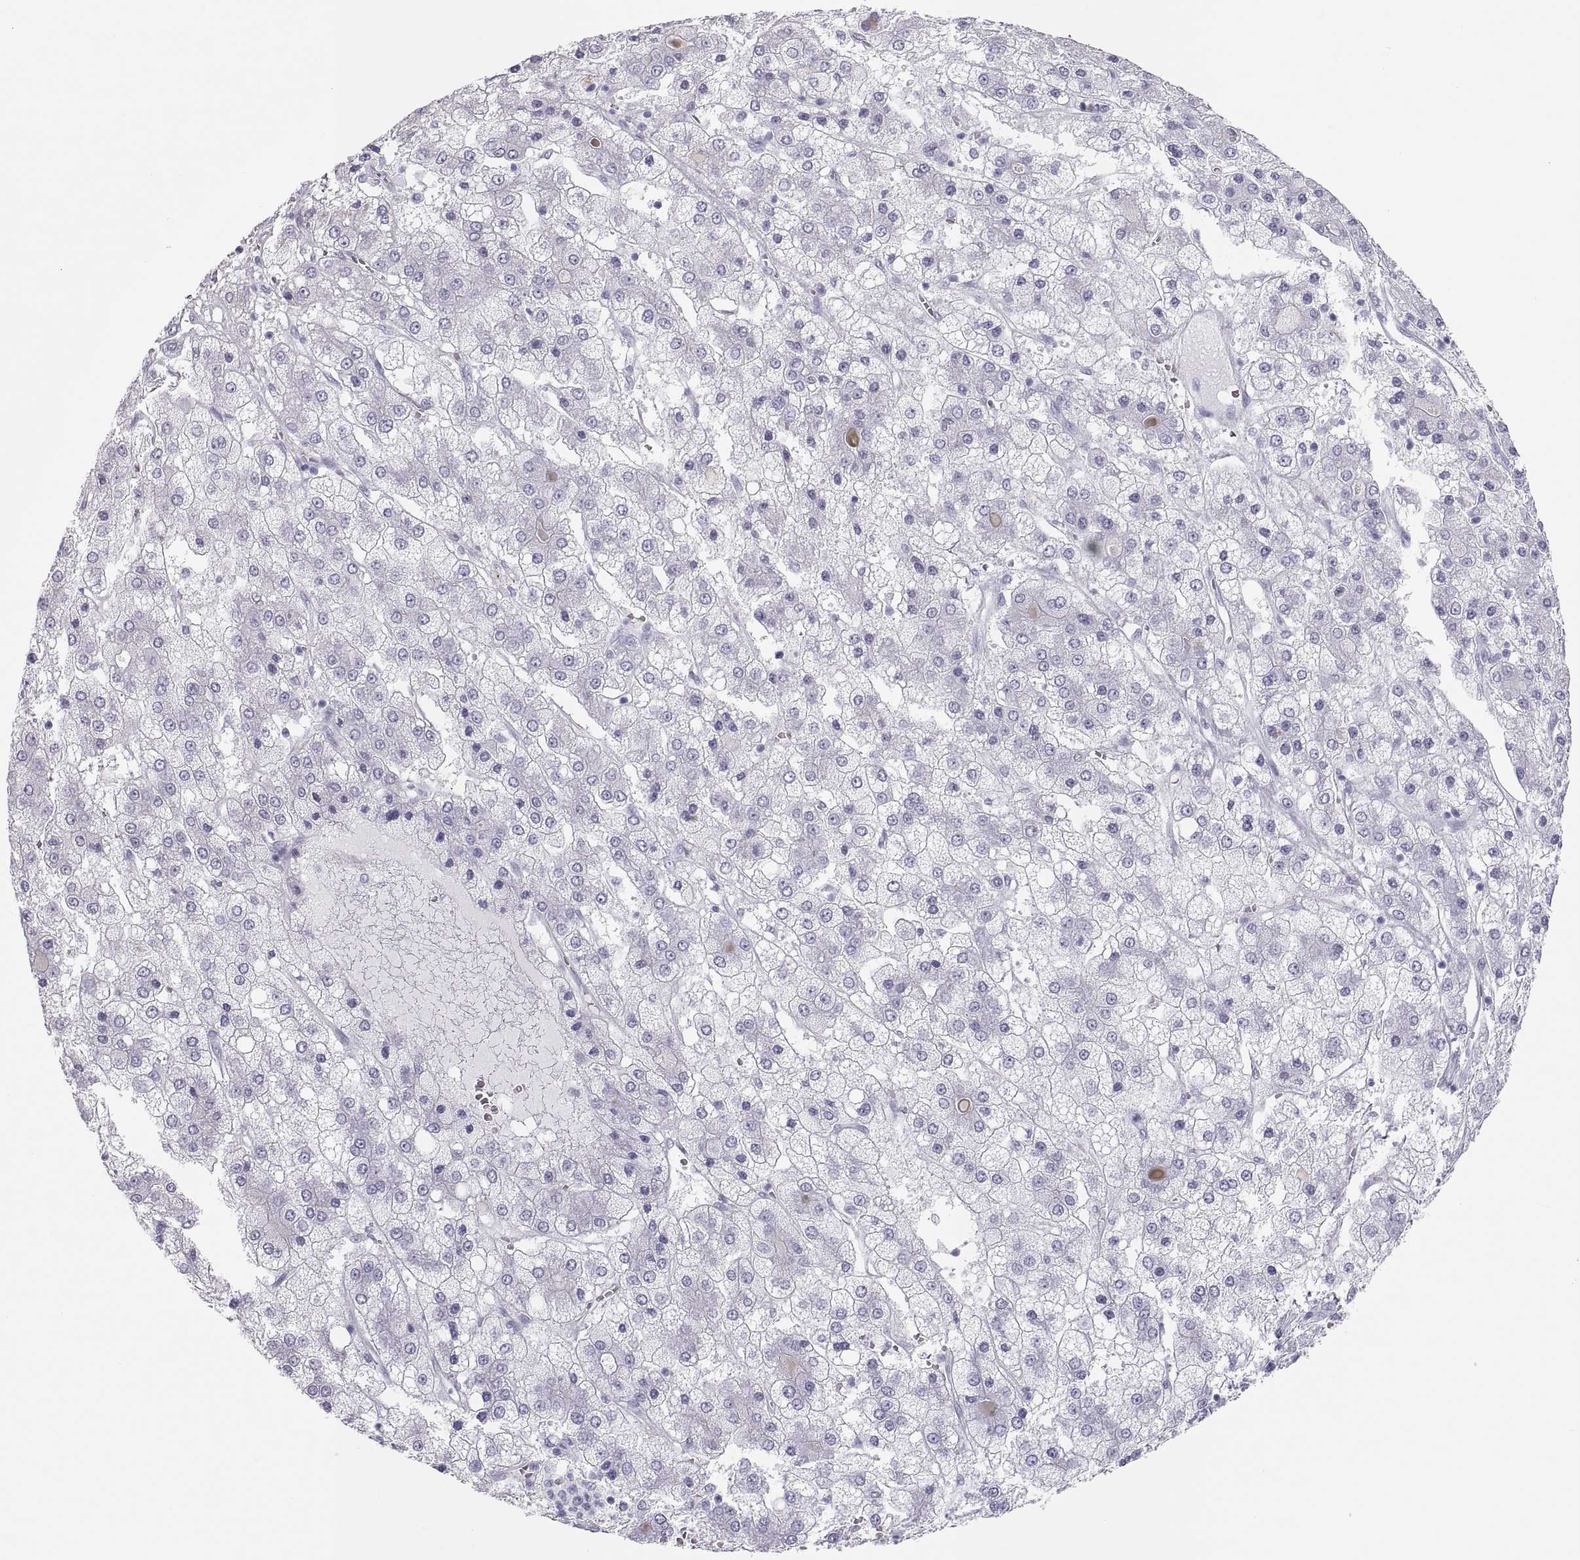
{"staining": {"intensity": "negative", "quantity": "none", "location": "none"}, "tissue": "liver cancer", "cell_type": "Tumor cells", "image_type": "cancer", "snomed": [{"axis": "morphology", "description": "Carcinoma, Hepatocellular, NOS"}, {"axis": "topography", "description": "Liver"}], "caption": "DAB immunohistochemical staining of human liver hepatocellular carcinoma demonstrates no significant expression in tumor cells. The staining was performed using DAB (3,3'-diaminobenzidine) to visualize the protein expression in brown, while the nuclei were stained in blue with hematoxylin (Magnification: 20x).", "gene": "SEMG1", "patient": {"sex": "male", "age": 73}}